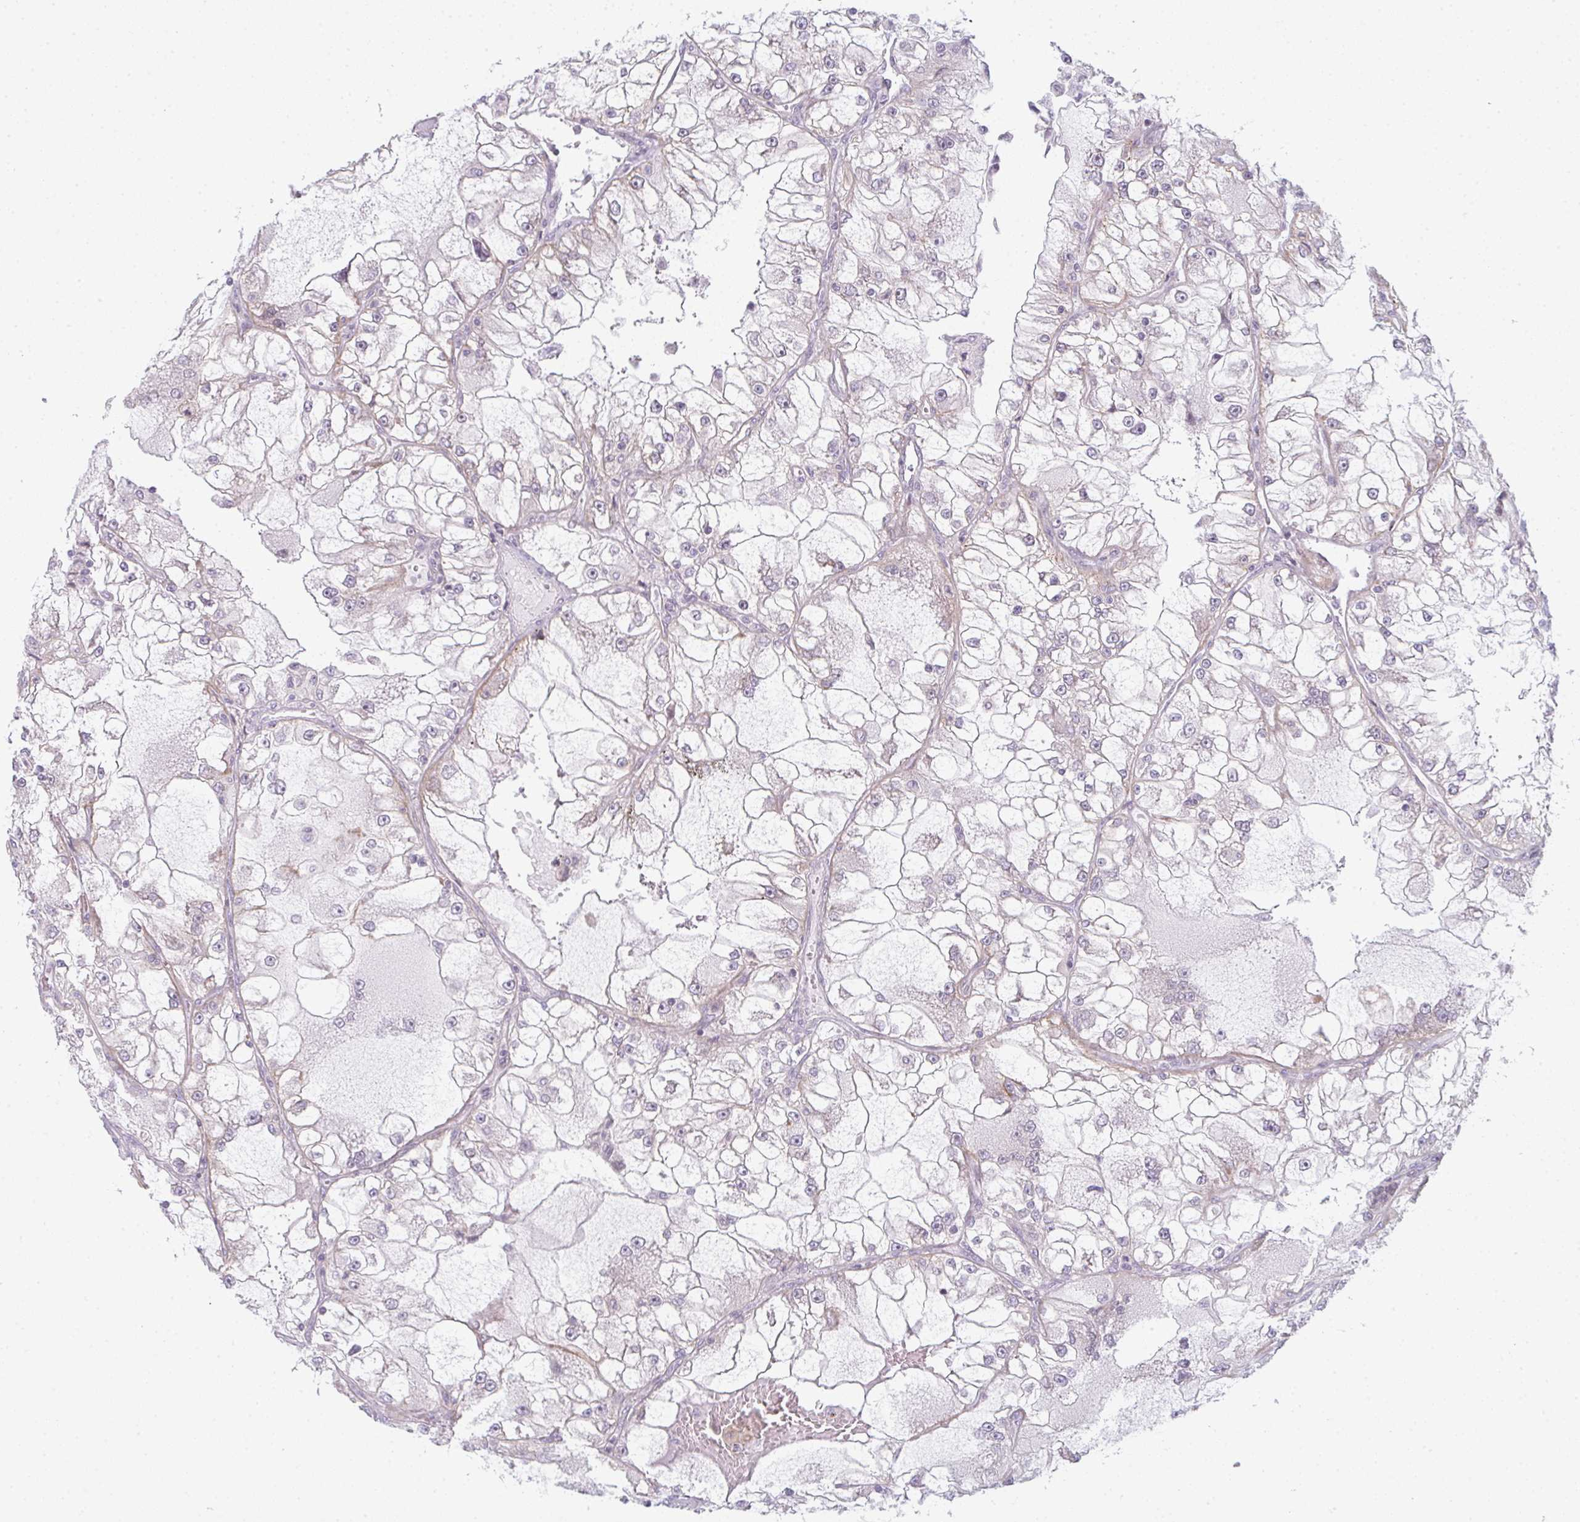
{"staining": {"intensity": "negative", "quantity": "none", "location": "none"}, "tissue": "renal cancer", "cell_type": "Tumor cells", "image_type": "cancer", "snomed": [{"axis": "morphology", "description": "Adenocarcinoma, NOS"}, {"axis": "topography", "description": "Kidney"}], "caption": "Adenocarcinoma (renal) was stained to show a protein in brown. There is no significant positivity in tumor cells.", "gene": "TMEM237", "patient": {"sex": "female", "age": 72}}